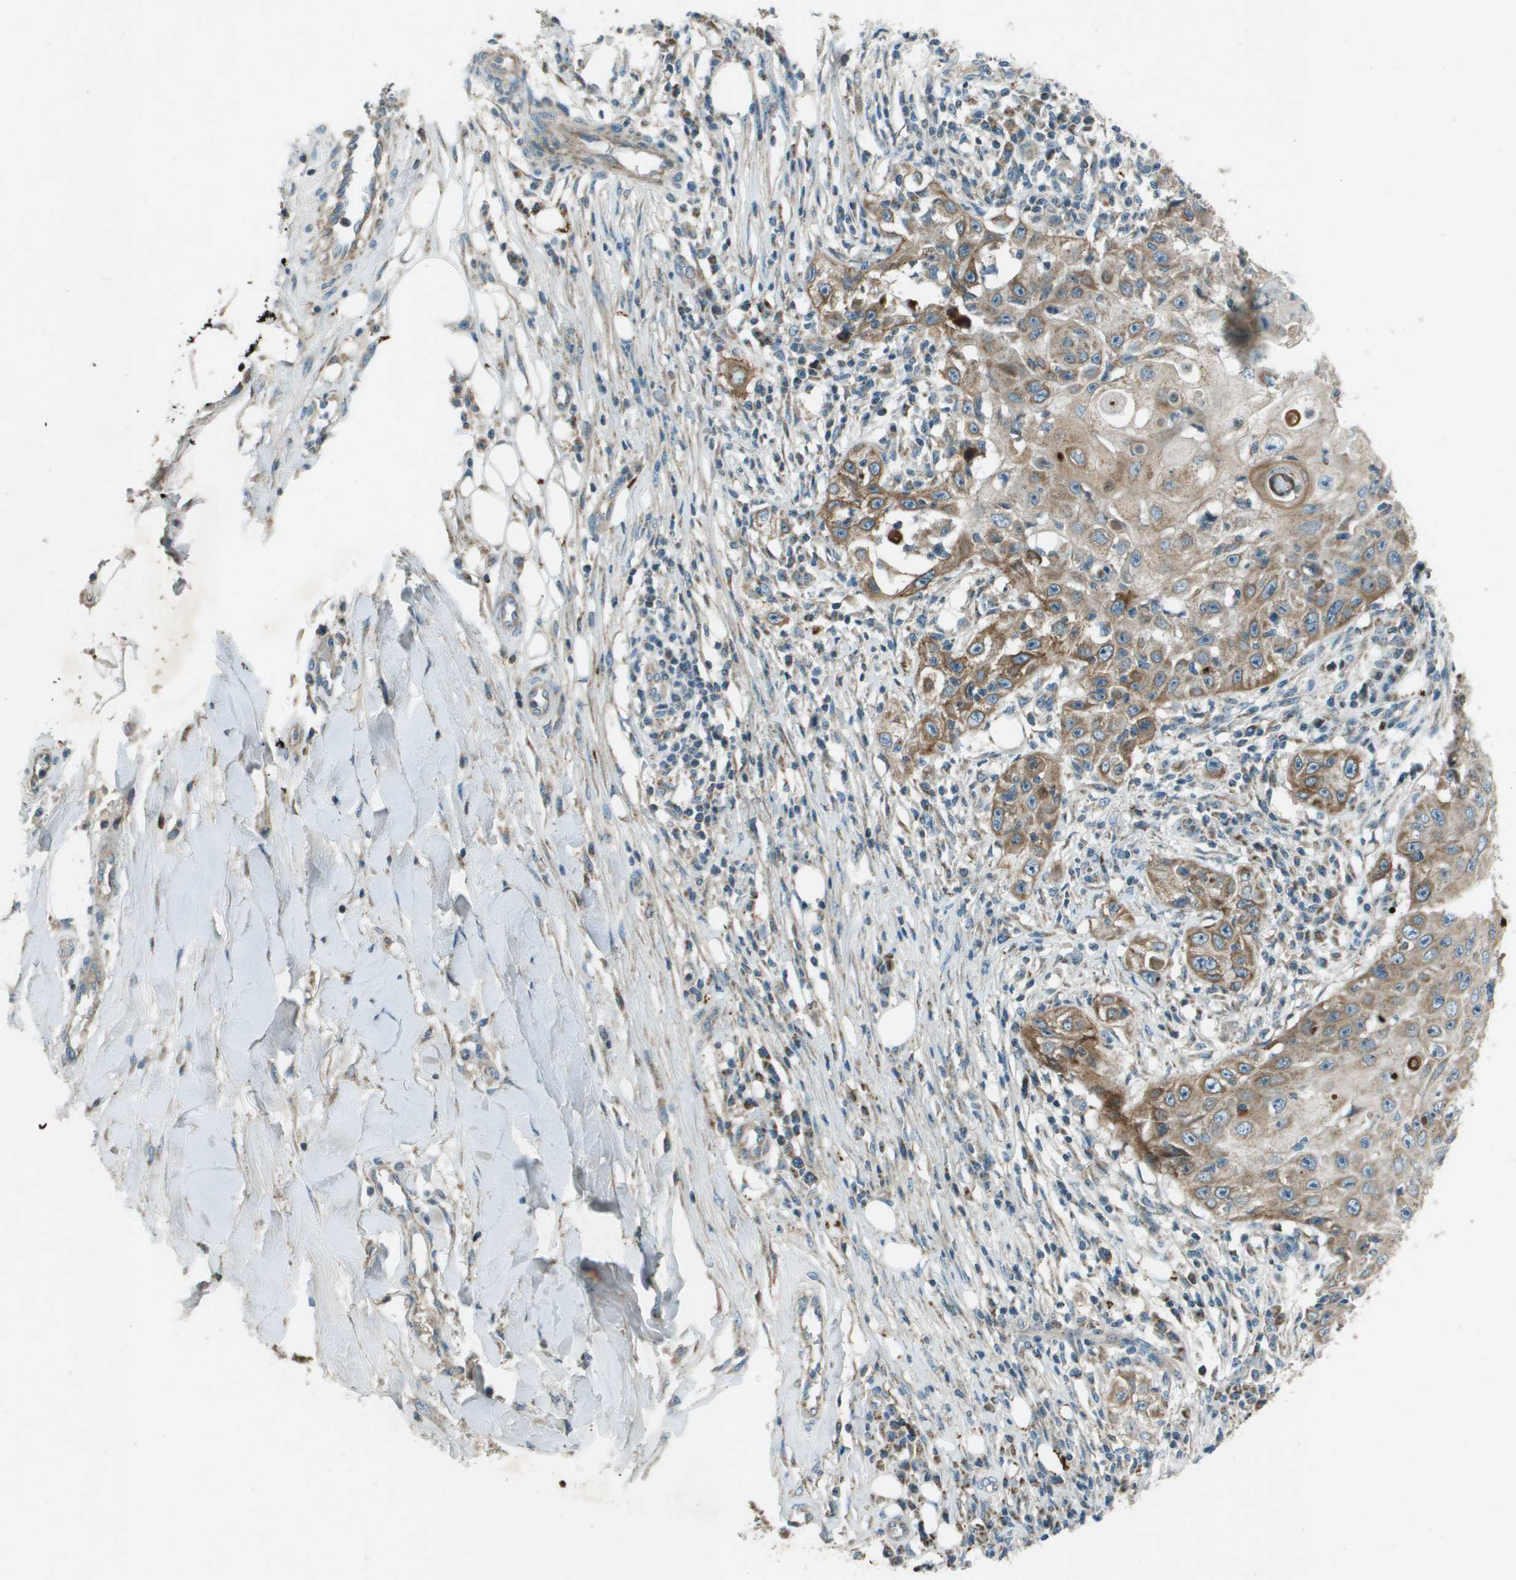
{"staining": {"intensity": "moderate", "quantity": ">75%", "location": "cytoplasmic/membranous"}, "tissue": "skin cancer", "cell_type": "Tumor cells", "image_type": "cancer", "snomed": [{"axis": "morphology", "description": "Squamous cell carcinoma, NOS"}, {"axis": "topography", "description": "Skin"}], "caption": "Protein expression analysis of skin cancer (squamous cell carcinoma) exhibits moderate cytoplasmic/membranous staining in about >75% of tumor cells.", "gene": "MIGA1", "patient": {"sex": "male", "age": 86}}